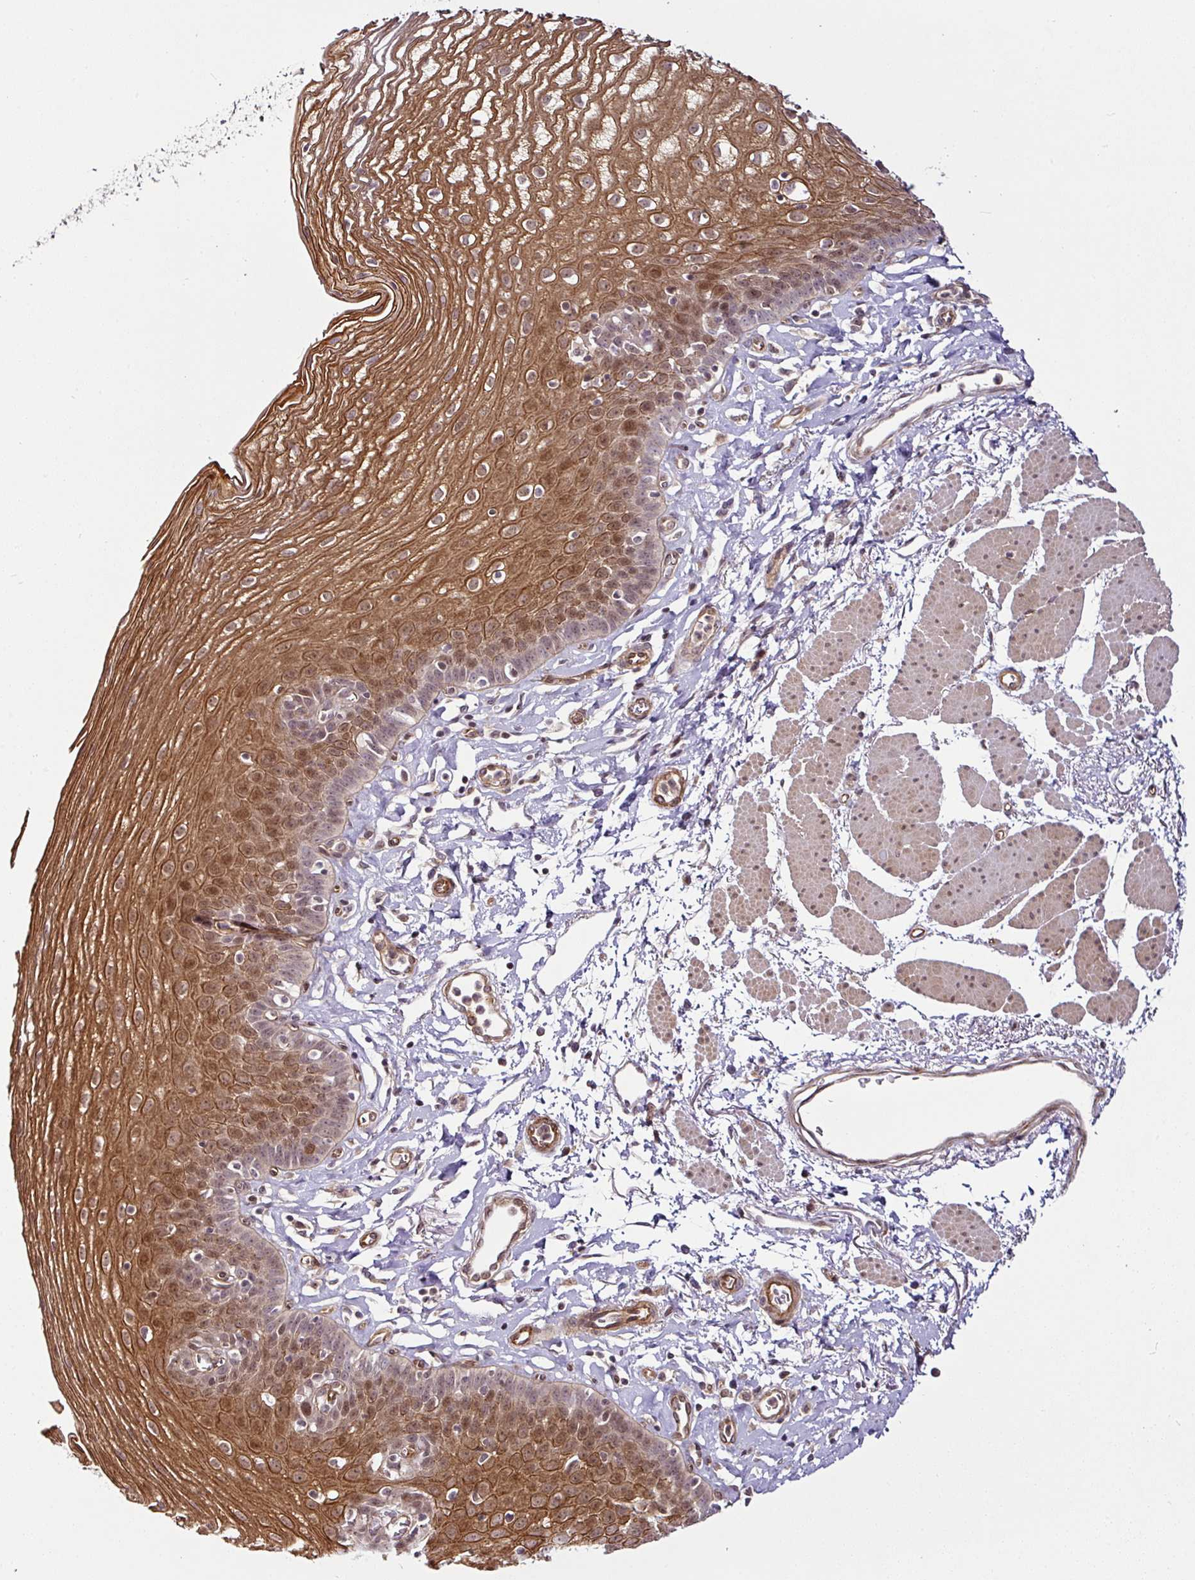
{"staining": {"intensity": "strong", "quantity": ">75%", "location": "cytoplasmic/membranous,nuclear"}, "tissue": "esophagus", "cell_type": "Squamous epithelial cells", "image_type": "normal", "snomed": [{"axis": "morphology", "description": "Normal tissue, NOS"}, {"axis": "topography", "description": "Esophagus"}], "caption": "A brown stain highlights strong cytoplasmic/membranous,nuclear staining of a protein in squamous epithelial cells of normal esophagus.", "gene": "DCAF13", "patient": {"sex": "female", "age": 81}}